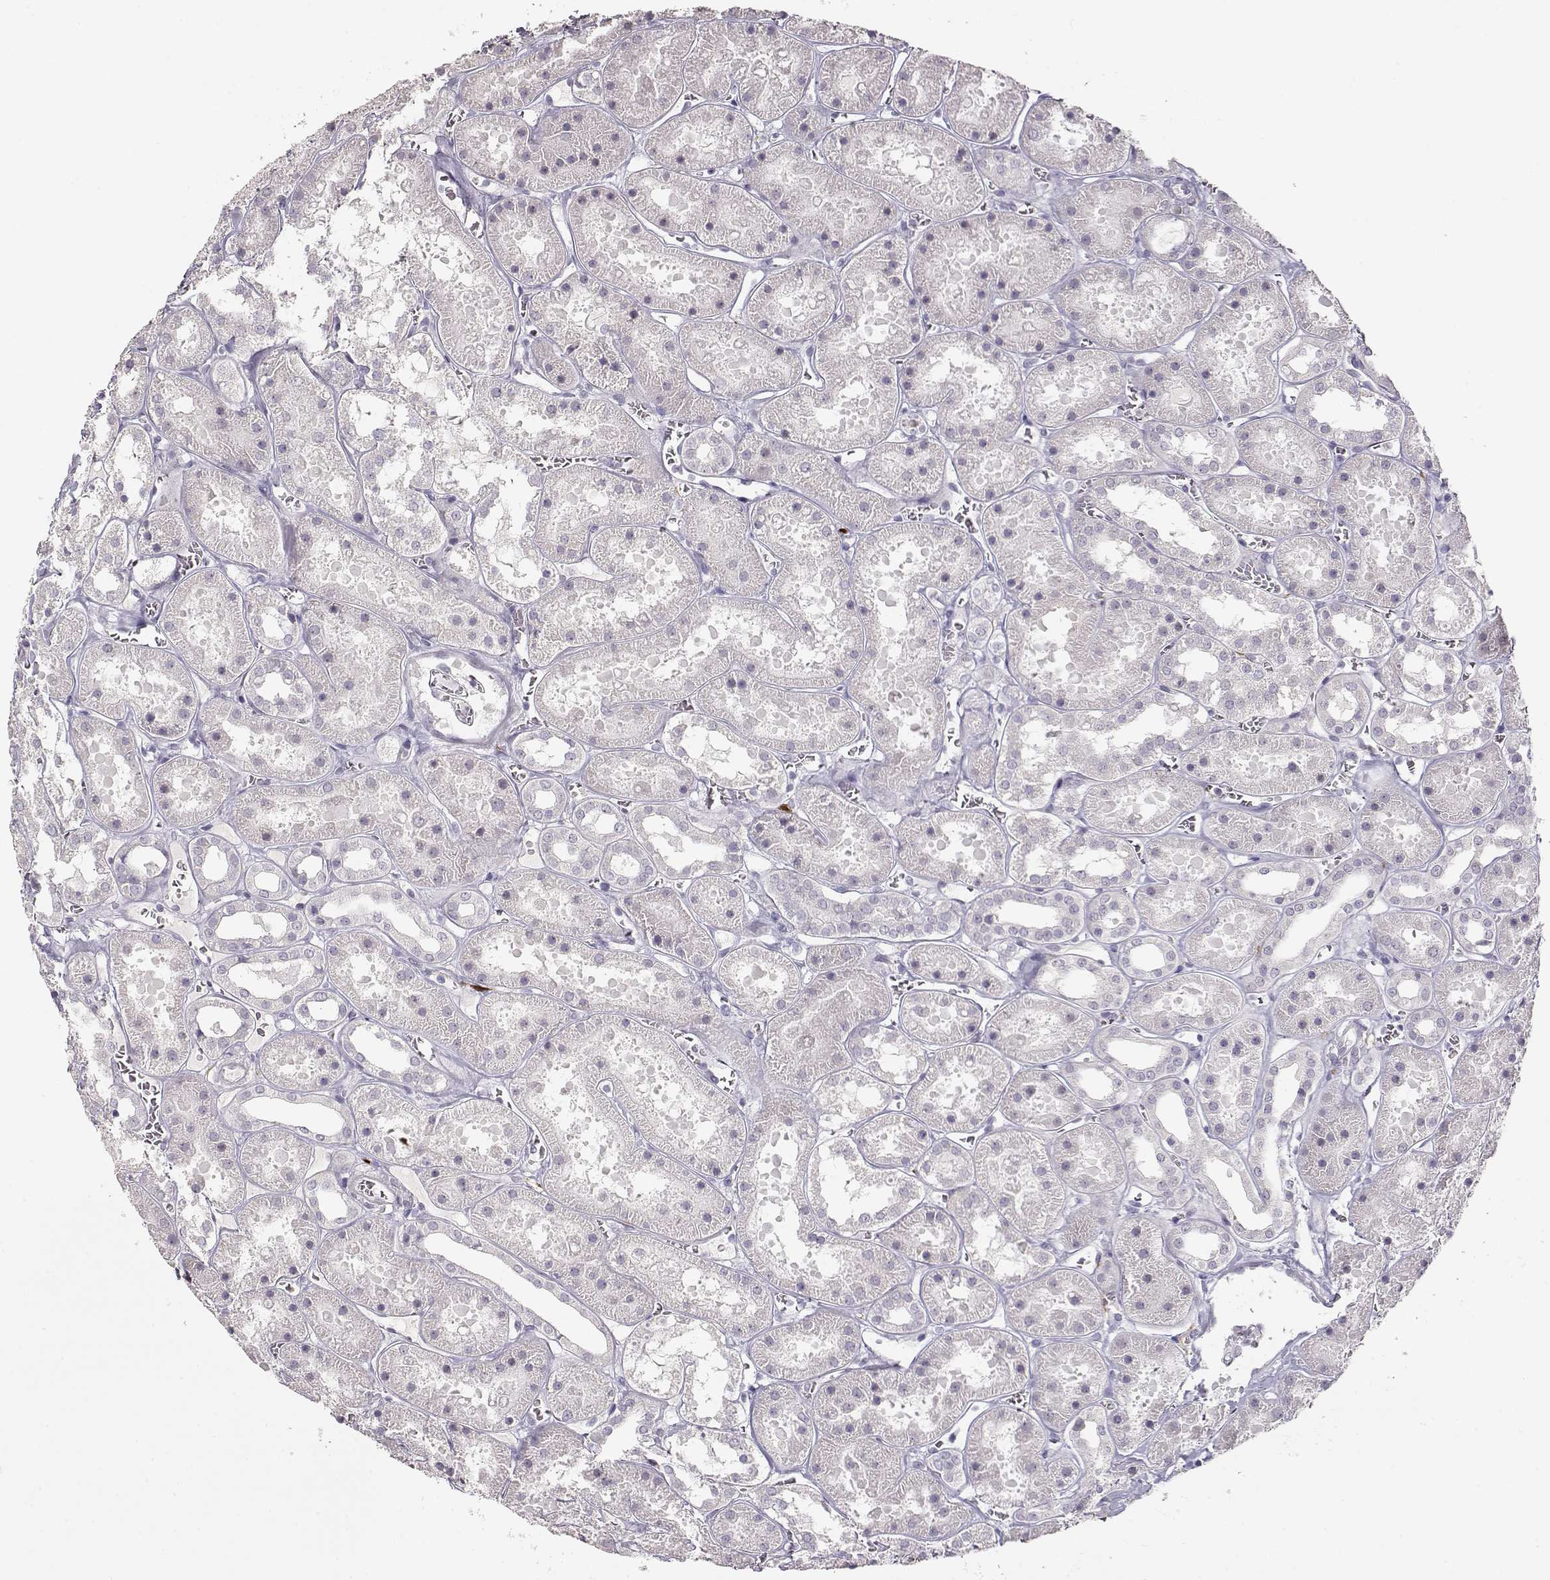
{"staining": {"intensity": "negative", "quantity": "none", "location": "none"}, "tissue": "kidney", "cell_type": "Cells in glomeruli", "image_type": "normal", "snomed": [{"axis": "morphology", "description": "Normal tissue, NOS"}, {"axis": "topography", "description": "Kidney"}], "caption": "An image of kidney stained for a protein demonstrates no brown staining in cells in glomeruli.", "gene": "S100B", "patient": {"sex": "female", "age": 41}}